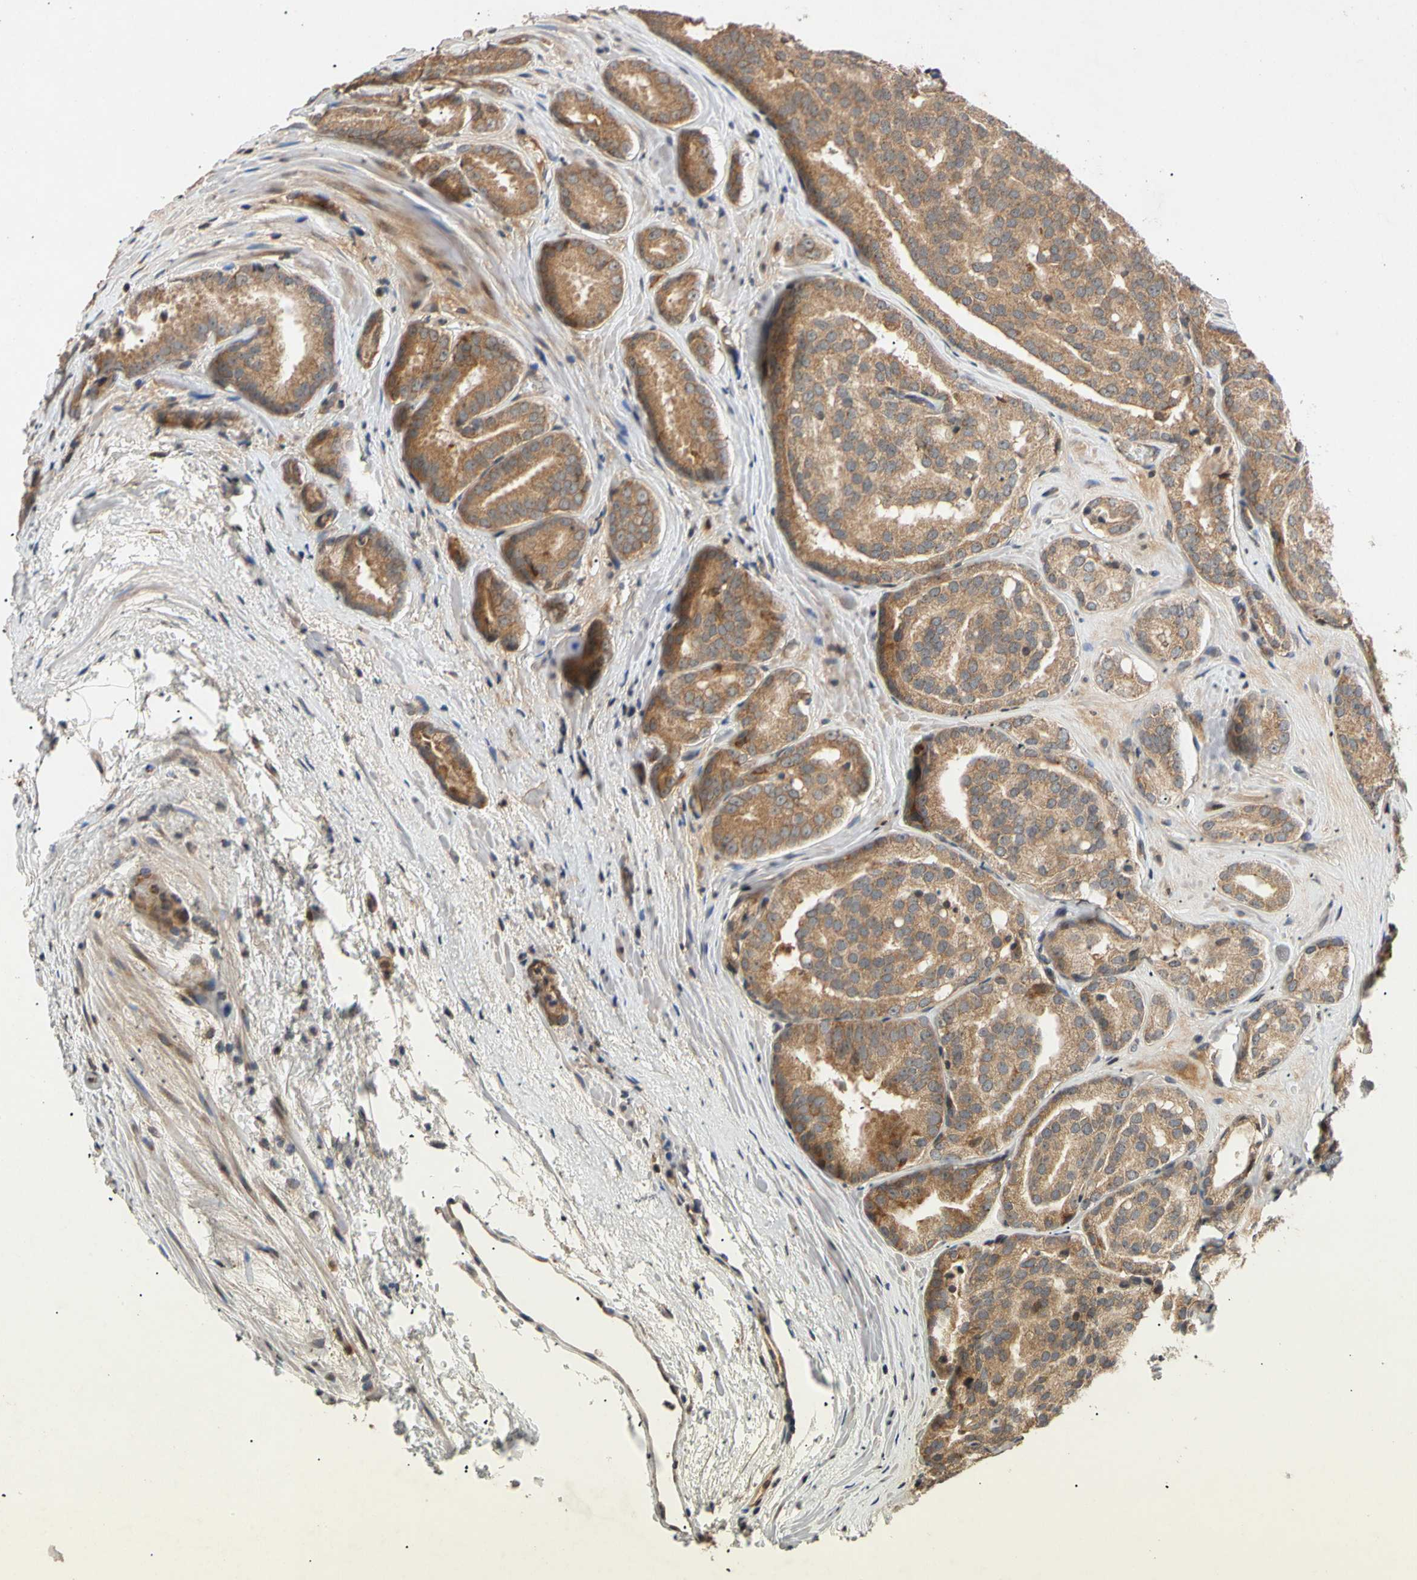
{"staining": {"intensity": "moderate", "quantity": ">75%", "location": "cytoplasmic/membranous"}, "tissue": "prostate cancer", "cell_type": "Tumor cells", "image_type": "cancer", "snomed": [{"axis": "morphology", "description": "Adenocarcinoma, High grade"}, {"axis": "topography", "description": "Prostate"}], "caption": "Immunohistochemistry (IHC) photomicrograph of neoplastic tissue: prostate cancer (high-grade adenocarcinoma) stained using IHC demonstrates medium levels of moderate protein expression localized specifically in the cytoplasmic/membranous of tumor cells, appearing as a cytoplasmic/membranous brown color.", "gene": "MRPS22", "patient": {"sex": "male", "age": 64}}